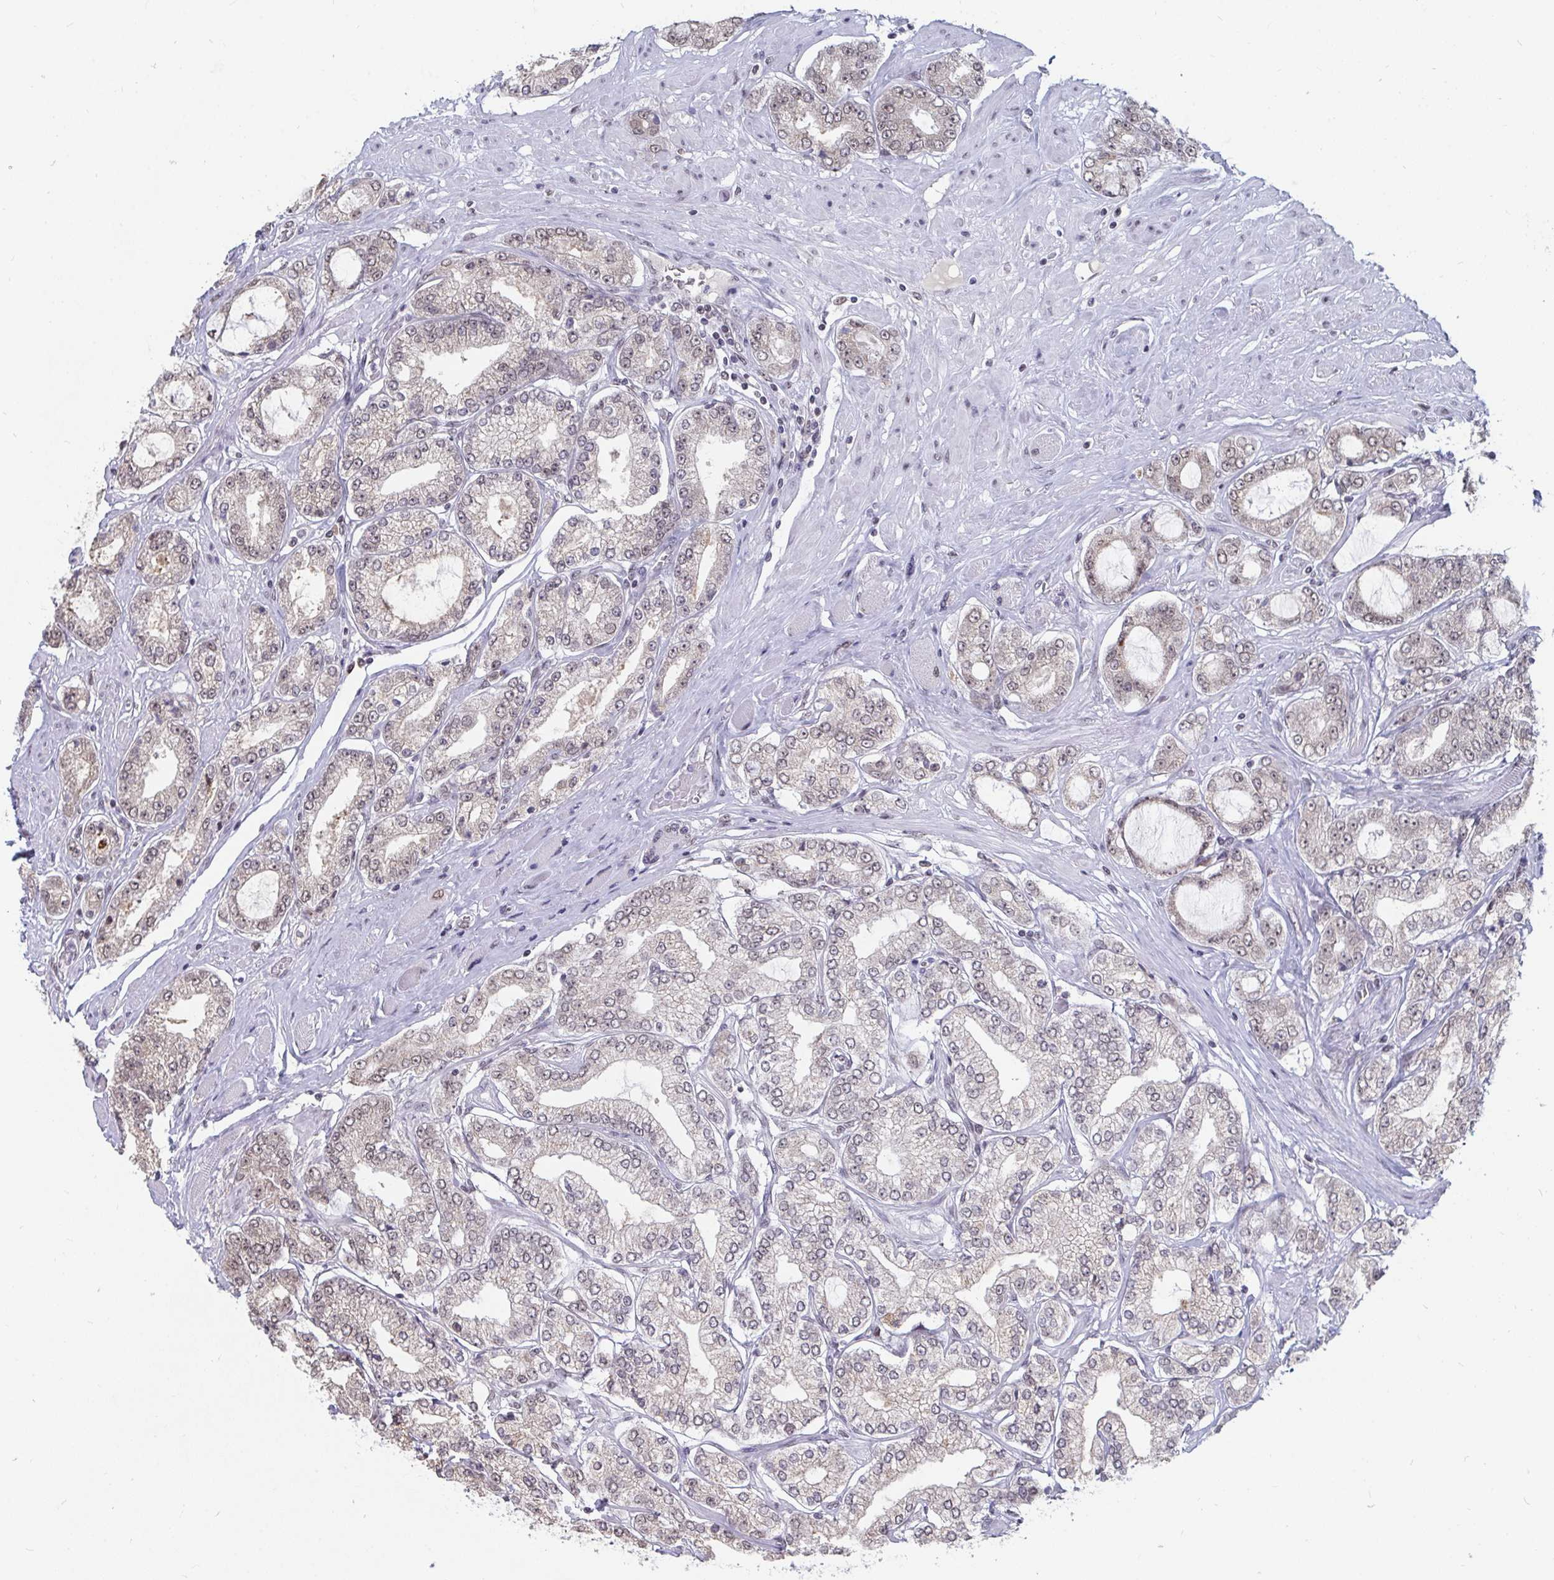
{"staining": {"intensity": "weak", "quantity": "25%-75%", "location": "cytoplasmic/membranous"}, "tissue": "prostate cancer", "cell_type": "Tumor cells", "image_type": "cancer", "snomed": [{"axis": "morphology", "description": "Adenocarcinoma, High grade"}, {"axis": "topography", "description": "Prostate"}], "caption": "Human prostate adenocarcinoma (high-grade) stained with a brown dye shows weak cytoplasmic/membranous positive positivity in approximately 25%-75% of tumor cells.", "gene": "TRIP12", "patient": {"sex": "male", "age": 68}}